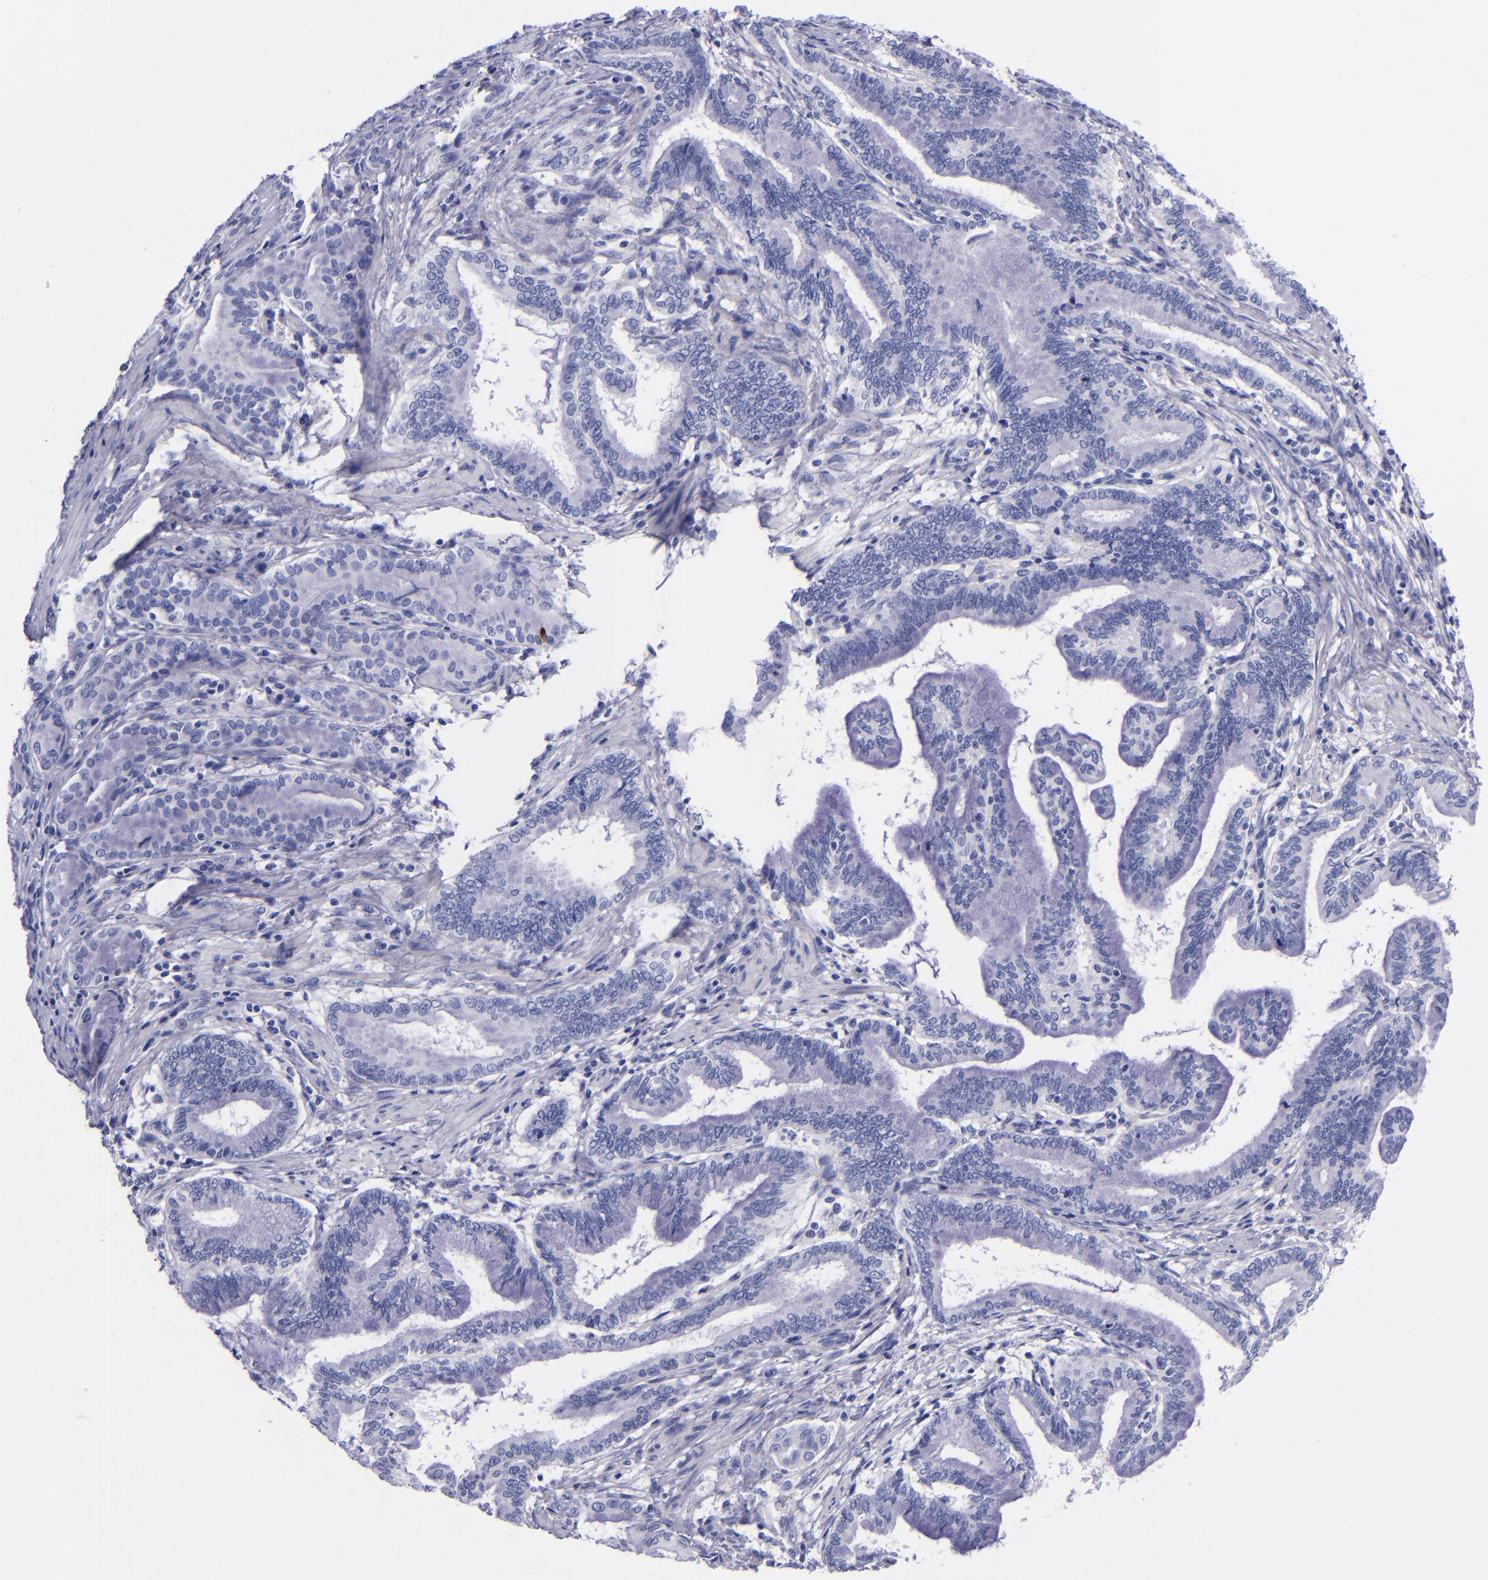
{"staining": {"intensity": "negative", "quantity": "none", "location": "none"}, "tissue": "pancreatic cancer", "cell_type": "Tumor cells", "image_type": "cancer", "snomed": [{"axis": "morphology", "description": "Adenocarcinoma, NOS"}, {"axis": "topography", "description": "Pancreas"}], "caption": "Immunohistochemical staining of human pancreatic adenocarcinoma demonstrates no significant positivity in tumor cells.", "gene": "SV2A", "patient": {"sex": "female", "age": 64}}